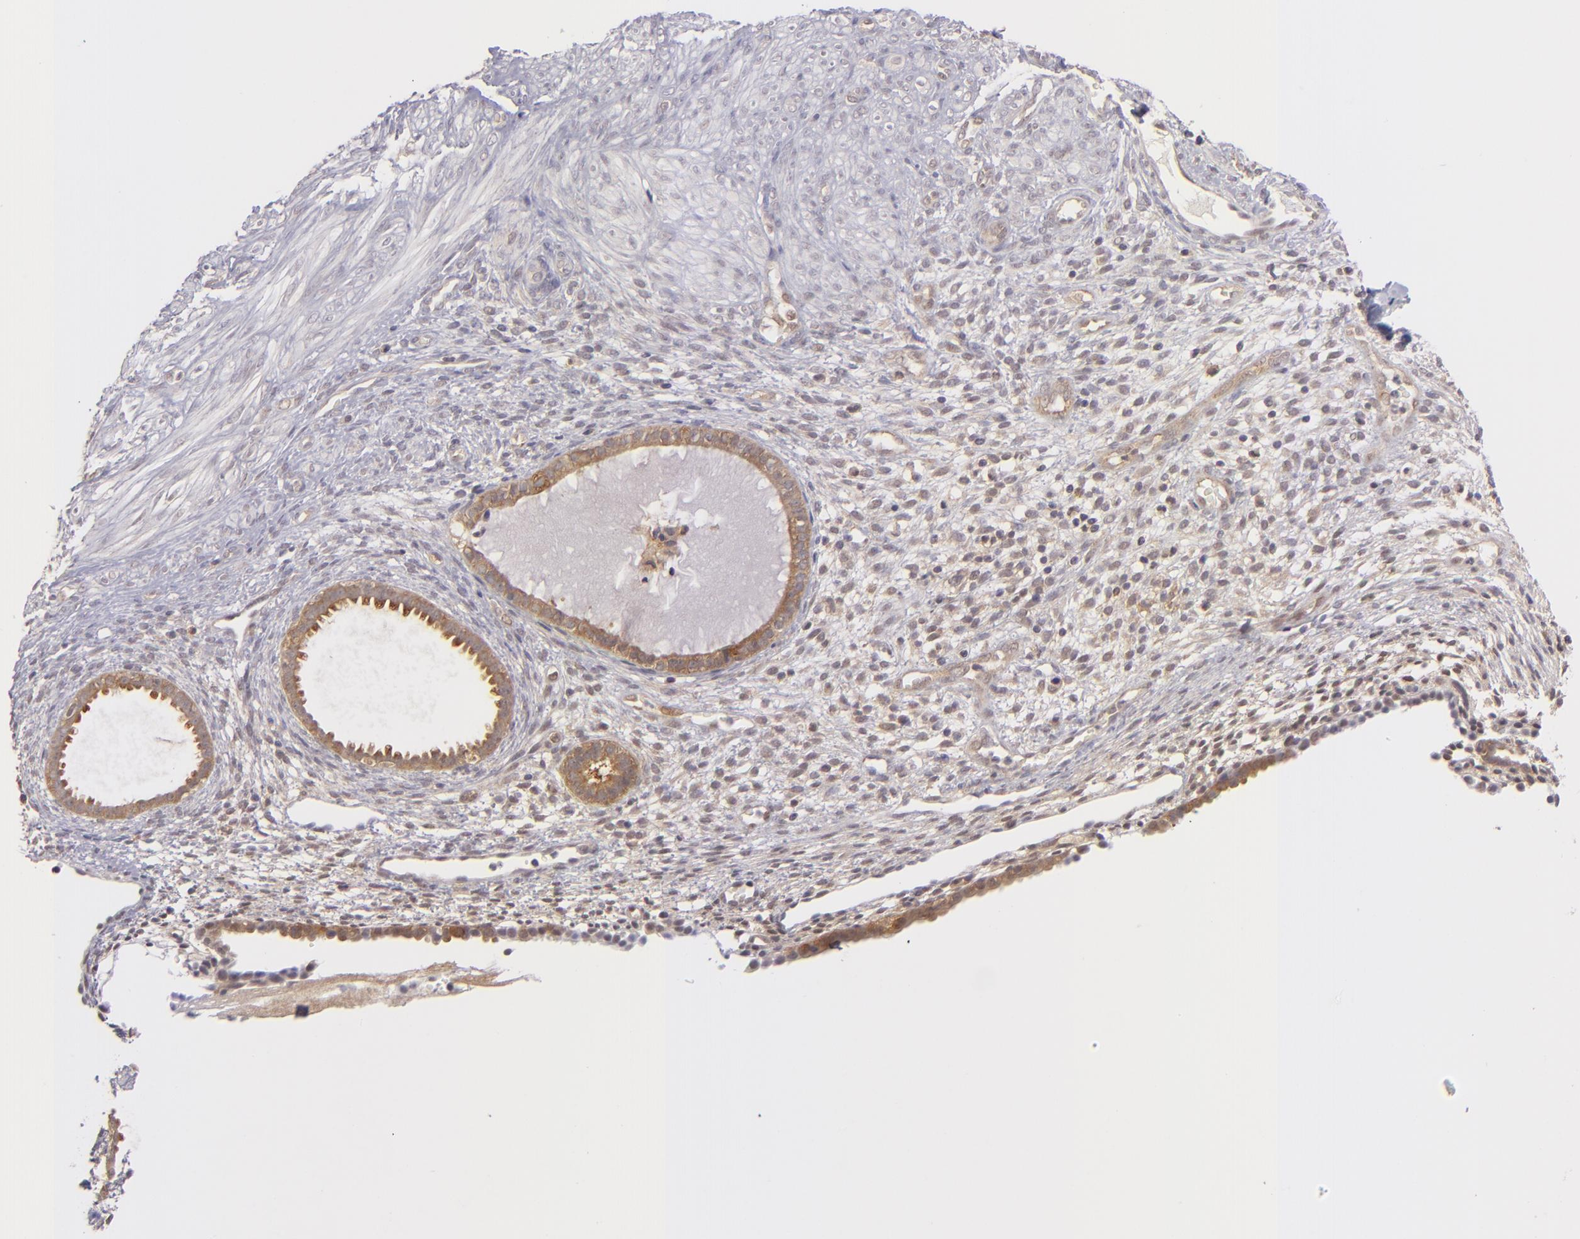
{"staining": {"intensity": "weak", "quantity": "<25%", "location": "cytoplasmic/membranous"}, "tissue": "endometrium", "cell_type": "Cells in endometrial stroma", "image_type": "normal", "snomed": [{"axis": "morphology", "description": "Normal tissue, NOS"}, {"axis": "topography", "description": "Endometrium"}], "caption": "Endometrium stained for a protein using IHC displays no positivity cells in endometrial stroma.", "gene": "PTPN13", "patient": {"sex": "female", "age": 72}}